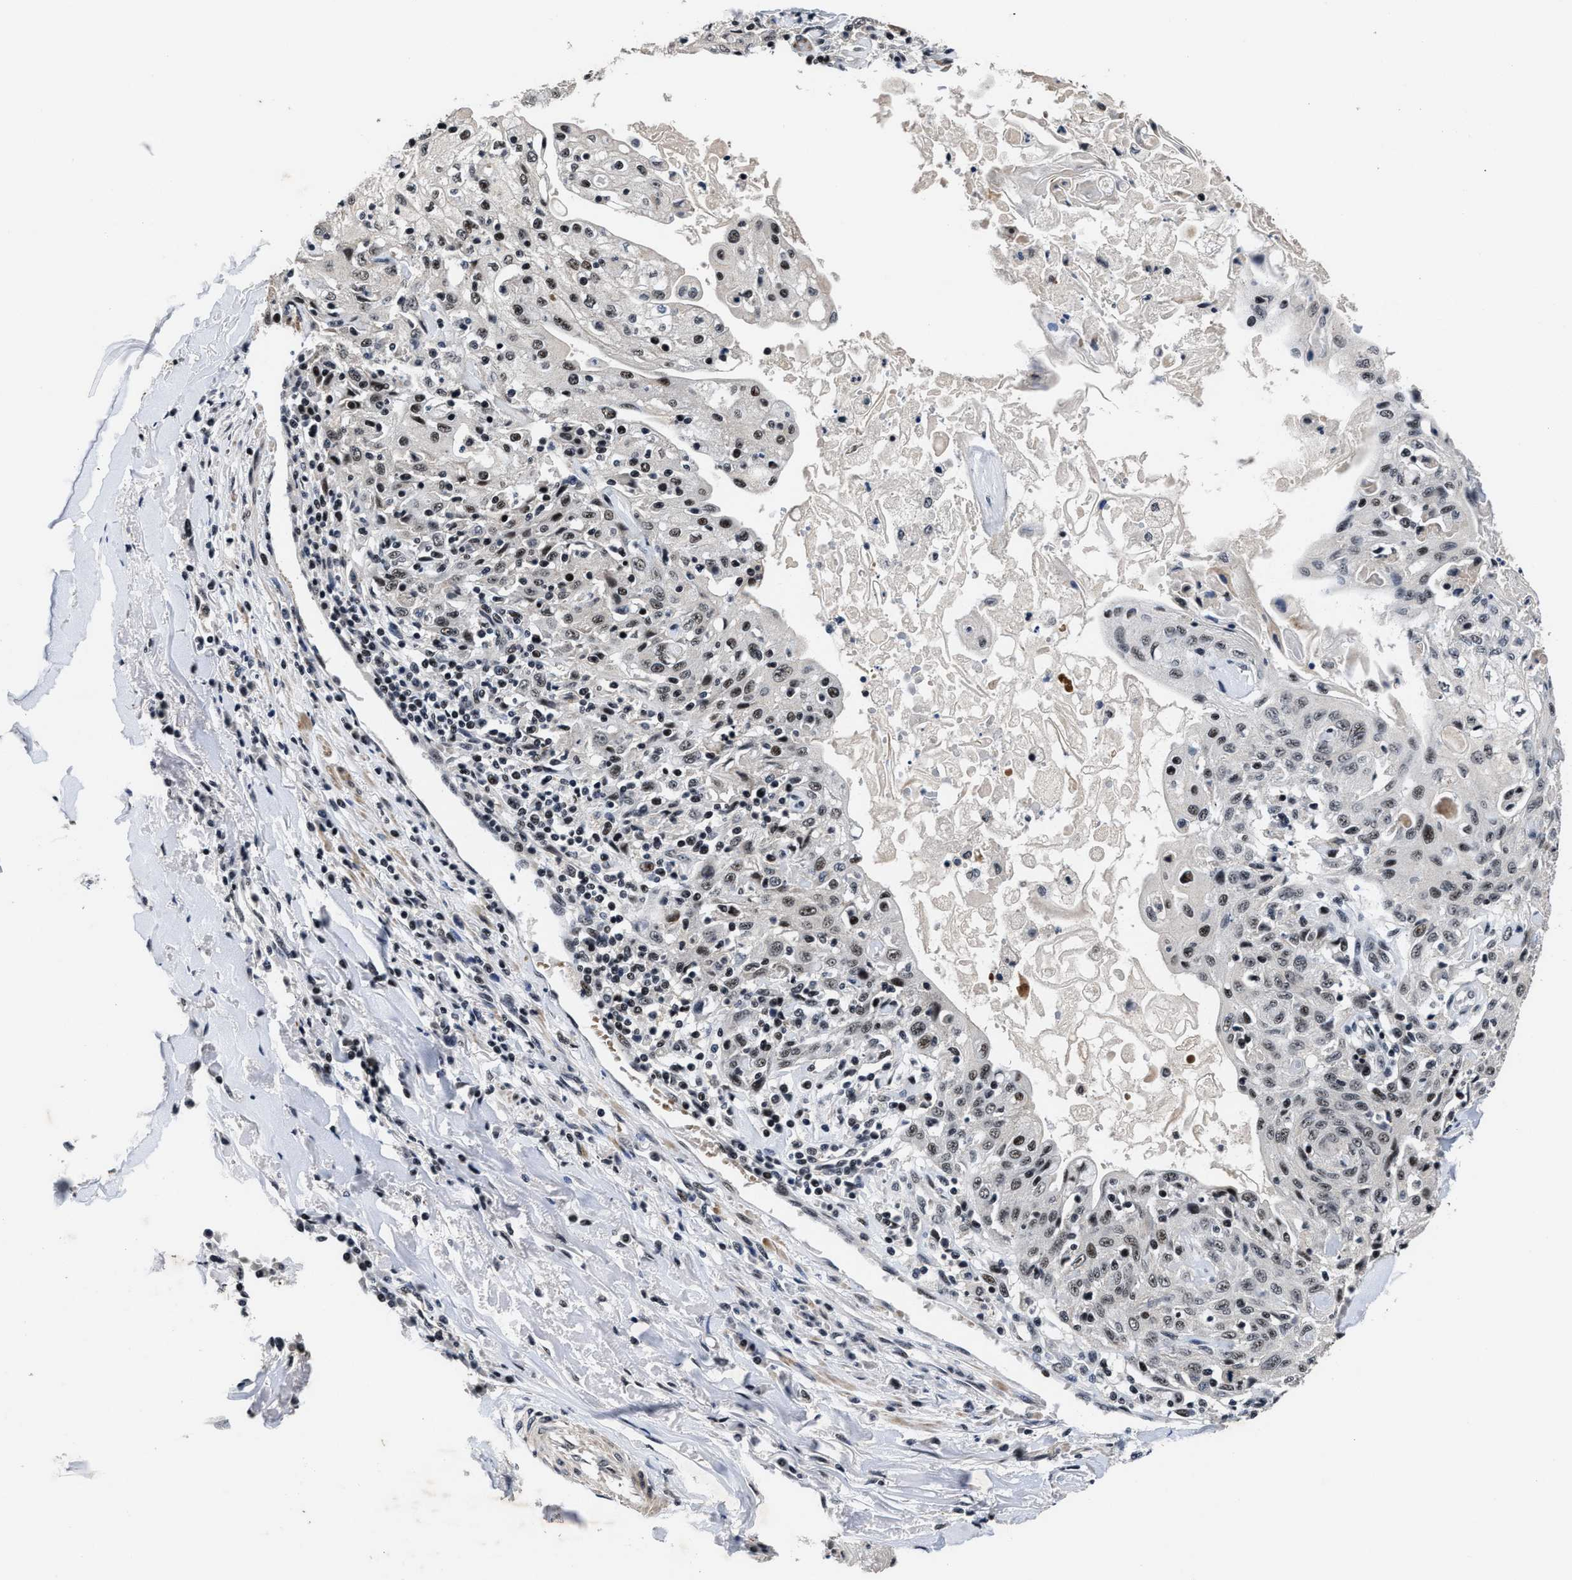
{"staining": {"intensity": "weak", "quantity": "25%-75%", "location": "nuclear"}, "tissue": "skin cancer", "cell_type": "Tumor cells", "image_type": "cancer", "snomed": [{"axis": "morphology", "description": "Squamous cell carcinoma, NOS"}, {"axis": "morphology", "description": "Squamous cell carcinoma, metastatic, NOS"}, {"axis": "topography", "description": "Skin"}, {"axis": "topography", "description": "Lymph node"}], "caption": "A photomicrograph of human skin cancer (metastatic squamous cell carcinoma) stained for a protein displays weak nuclear brown staining in tumor cells.", "gene": "ZNF233", "patient": {"sex": "male", "age": 75}}